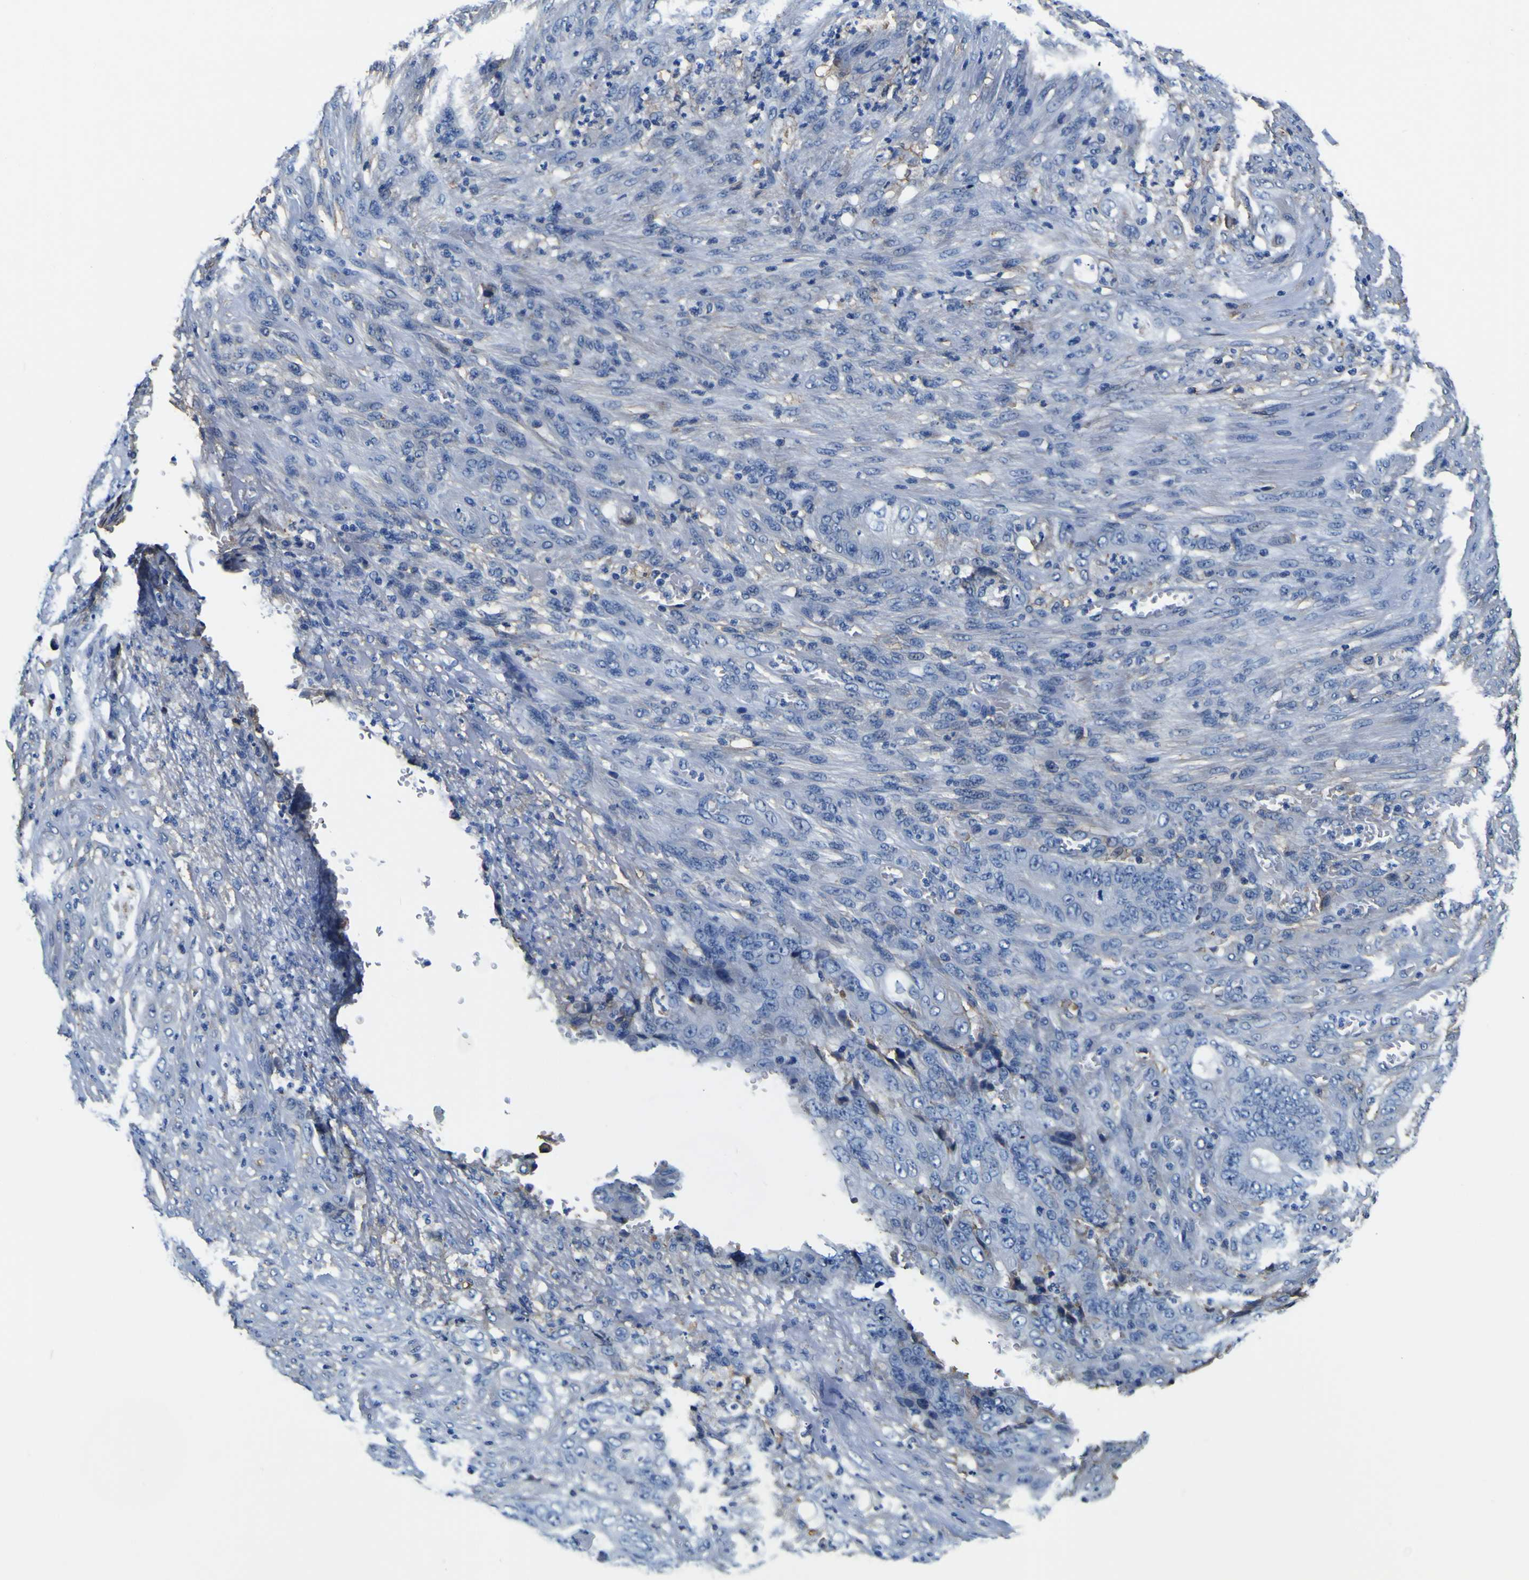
{"staining": {"intensity": "negative", "quantity": "none", "location": "none"}, "tissue": "stomach cancer", "cell_type": "Tumor cells", "image_type": "cancer", "snomed": [{"axis": "morphology", "description": "Adenocarcinoma, NOS"}, {"axis": "topography", "description": "Stomach"}], "caption": "Immunohistochemistry (IHC) image of human adenocarcinoma (stomach) stained for a protein (brown), which exhibits no positivity in tumor cells.", "gene": "PXDN", "patient": {"sex": "female", "age": 73}}